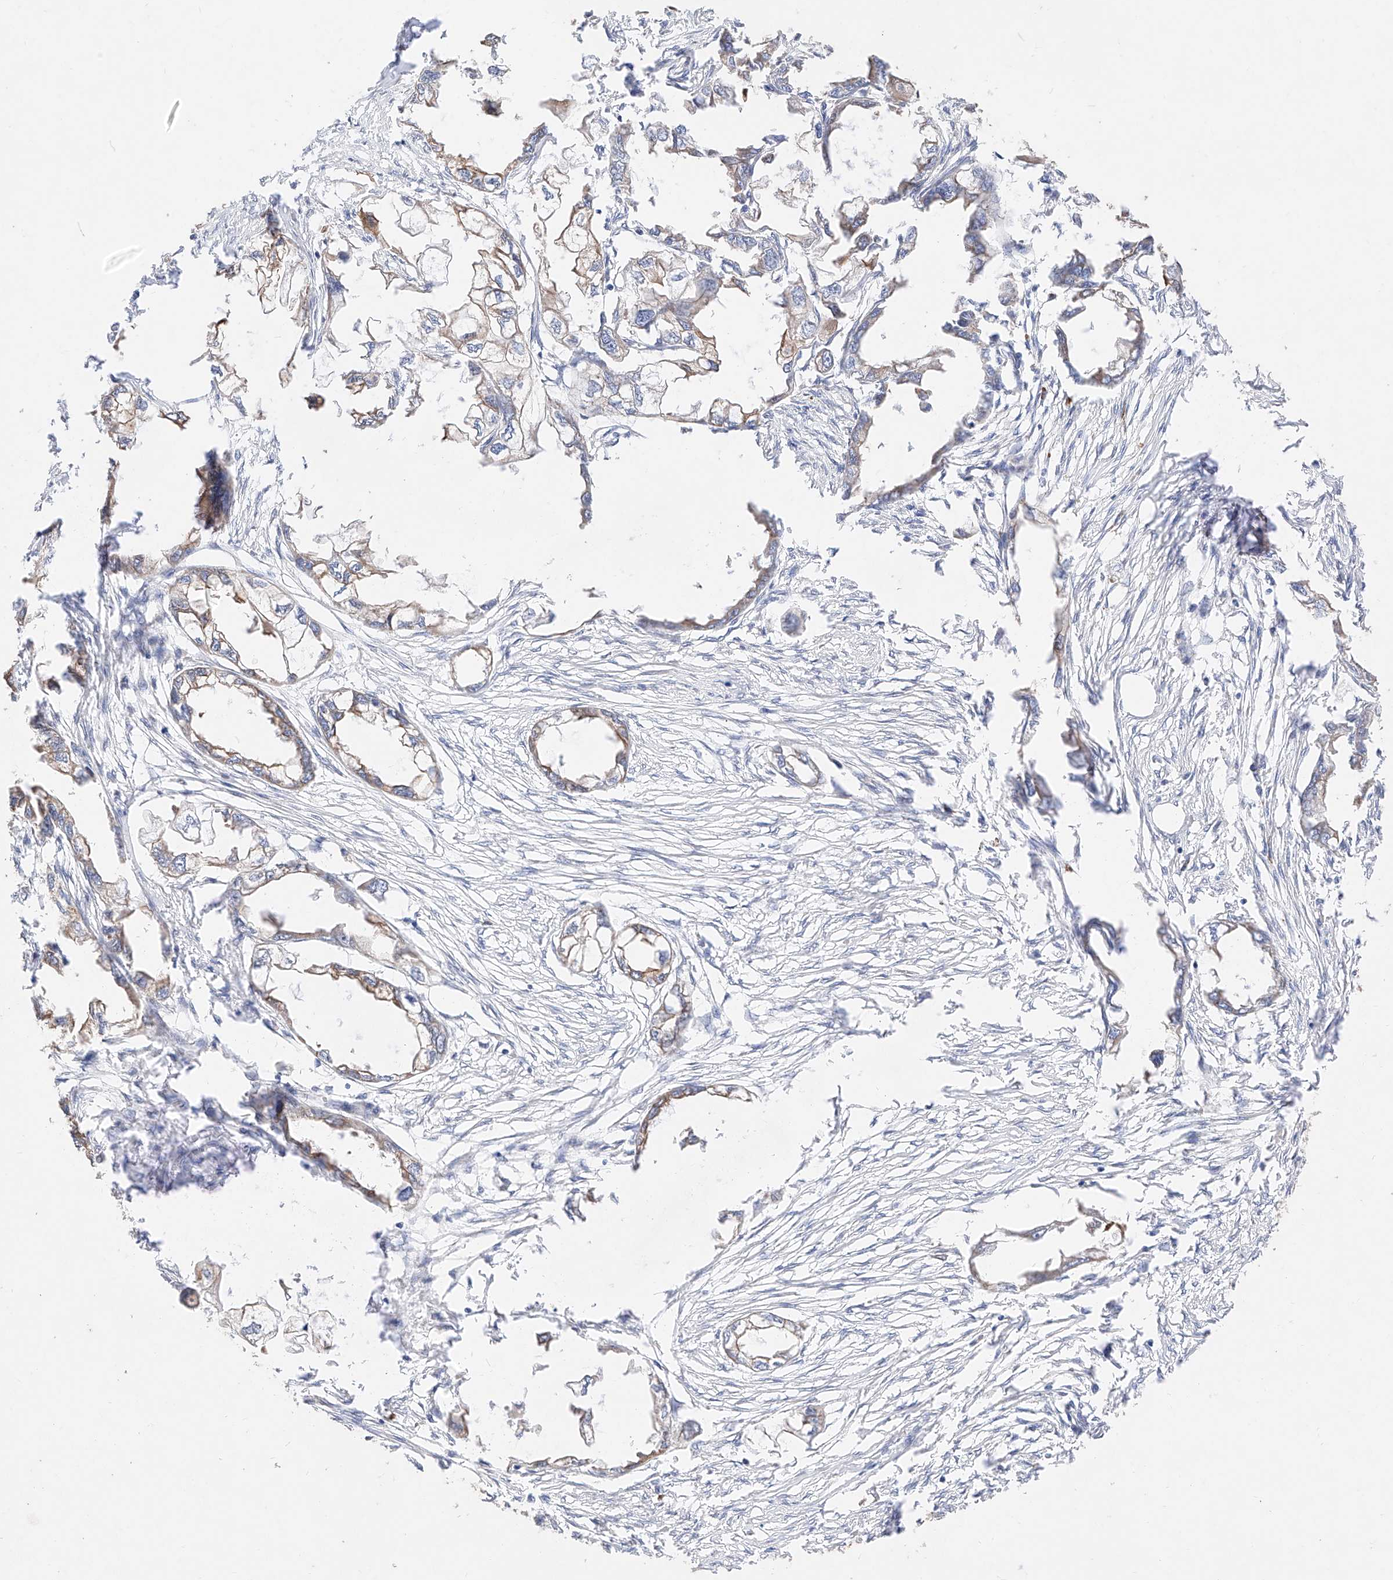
{"staining": {"intensity": "weak", "quantity": "<25%", "location": "cytoplasmic/membranous"}, "tissue": "endometrial cancer", "cell_type": "Tumor cells", "image_type": "cancer", "snomed": [{"axis": "morphology", "description": "Adenocarcinoma, NOS"}, {"axis": "morphology", "description": "Adenocarcinoma, metastatic, NOS"}, {"axis": "topography", "description": "Adipose tissue"}, {"axis": "topography", "description": "Endometrium"}], "caption": "Micrograph shows no protein expression in tumor cells of endometrial cancer tissue. (IHC, brightfield microscopy, high magnification).", "gene": "ATP9B", "patient": {"sex": "female", "age": 67}}